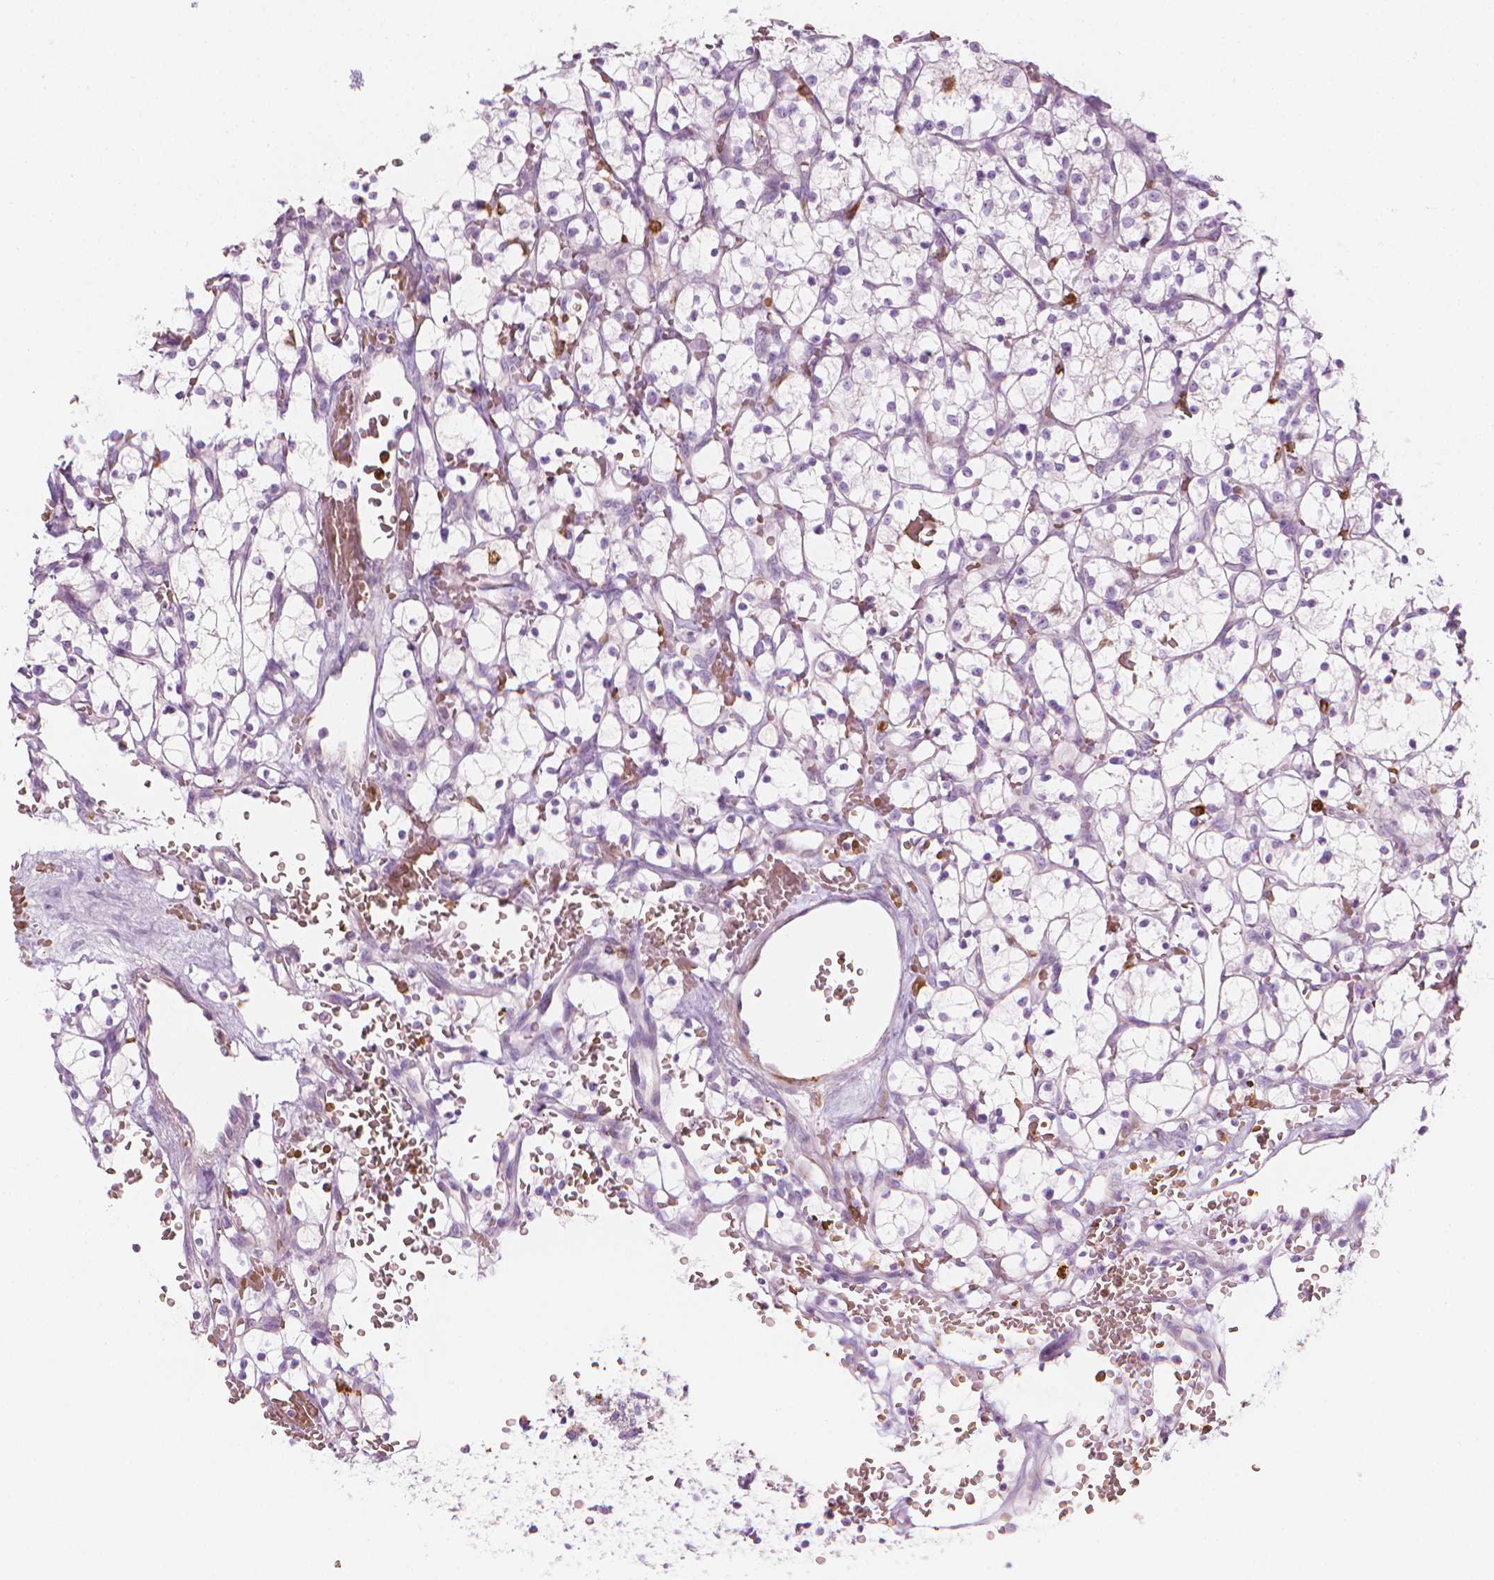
{"staining": {"intensity": "negative", "quantity": "none", "location": "none"}, "tissue": "renal cancer", "cell_type": "Tumor cells", "image_type": "cancer", "snomed": [{"axis": "morphology", "description": "Adenocarcinoma, NOS"}, {"axis": "topography", "description": "Kidney"}], "caption": "Immunohistochemistry photomicrograph of neoplastic tissue: human adenocarcinoma (renal) stained with DAB (3,3'-diaminobenzidine) shows no significant protein expression in tumor cells.", "gene": "CES1", "patient": {"sex": "female", "age": 64}}